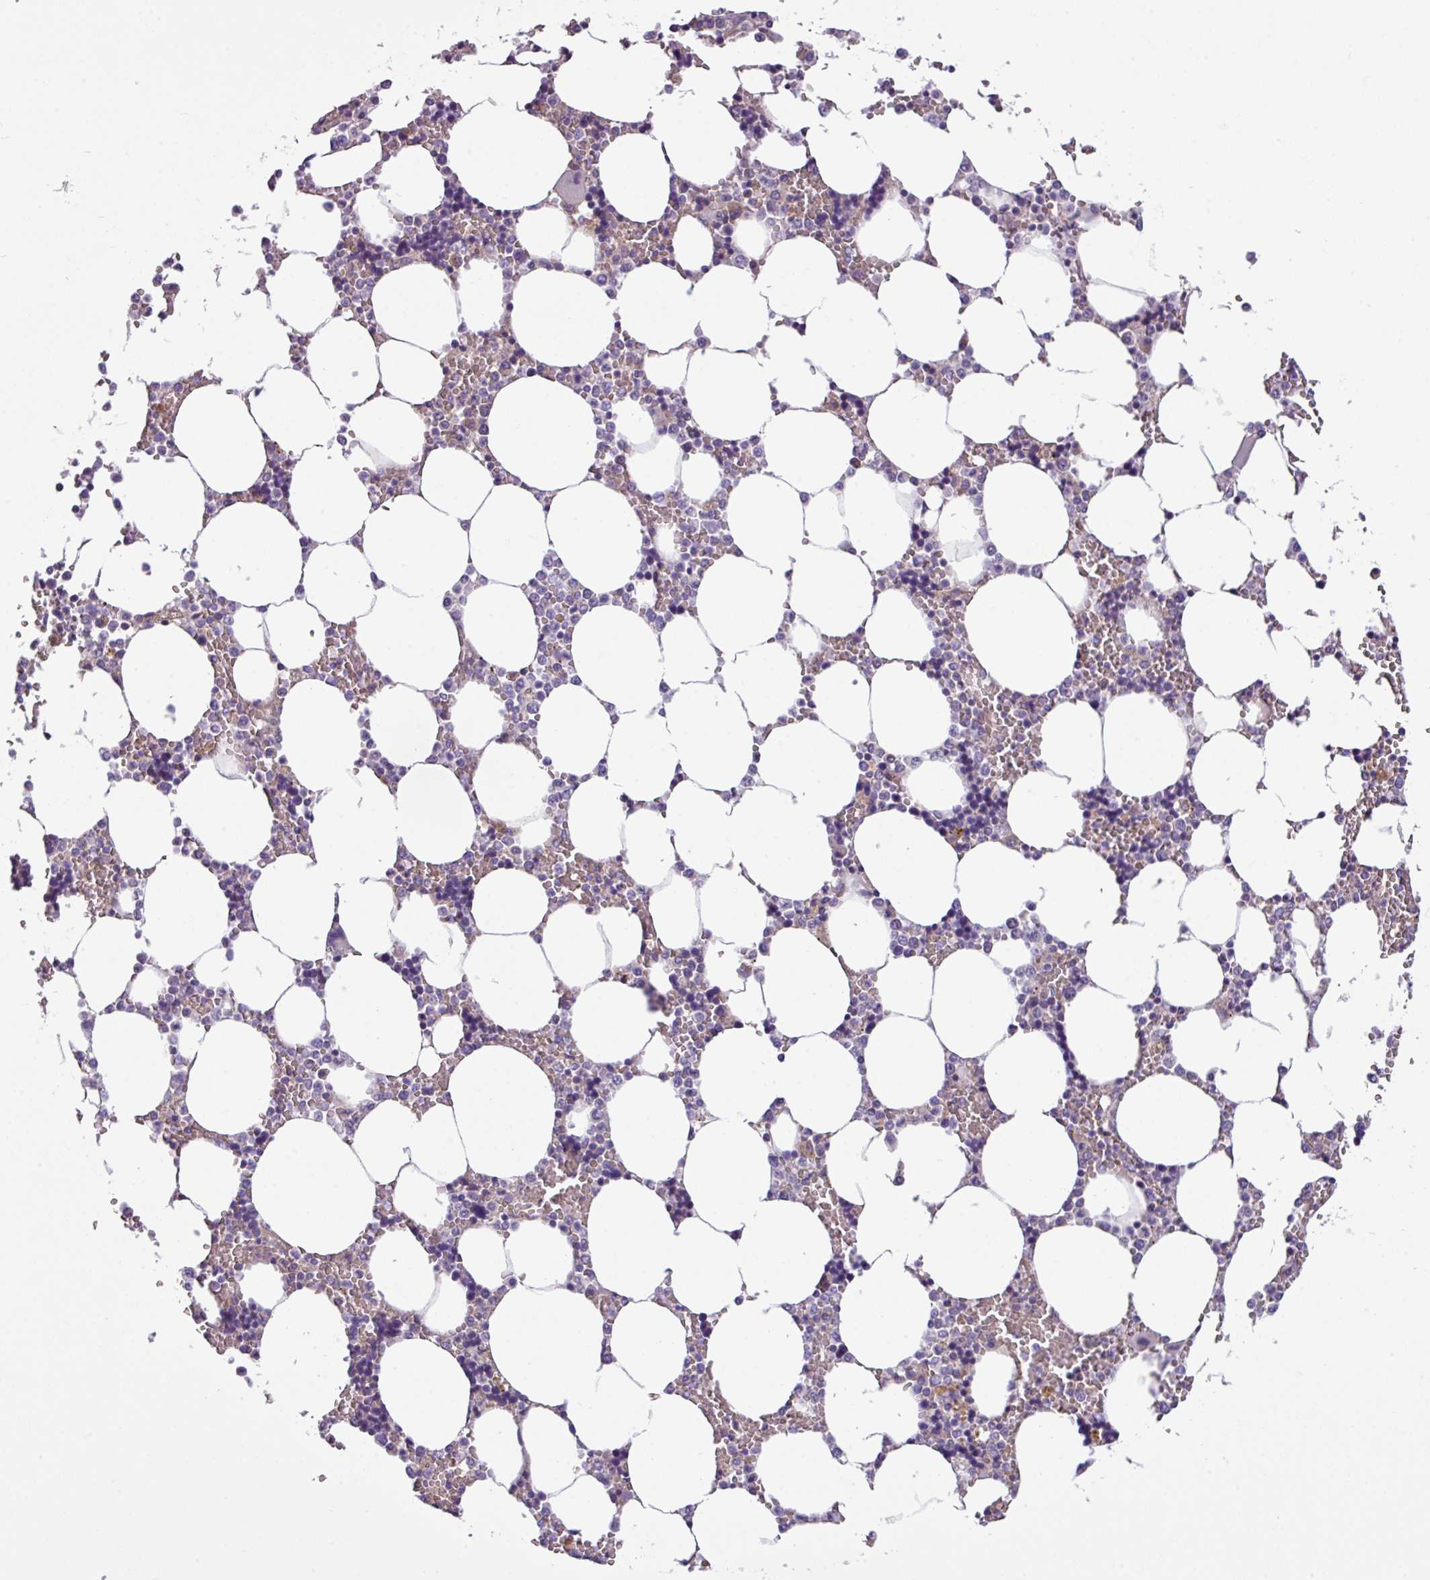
{"staining": {"intensity": "weak", "quantity": "<25%", "location": "cytoplasmic/membranous"}, "tissue": "bone marrow", "cell_type": "Hematopoietic cells", "image_type": "normal", "snomed": [{"axis": "morphology", "description": "Normal tissue, NOS"}, {"axis": "topography", "description": "Bone marrow"}], "caption": "Immunohistochemistry (IHC) of benign human bone marrow reveals no expression in hematopoietic cells.", "gene": "SLC23A2", "patient": {"sex": "male", "age": 64}}